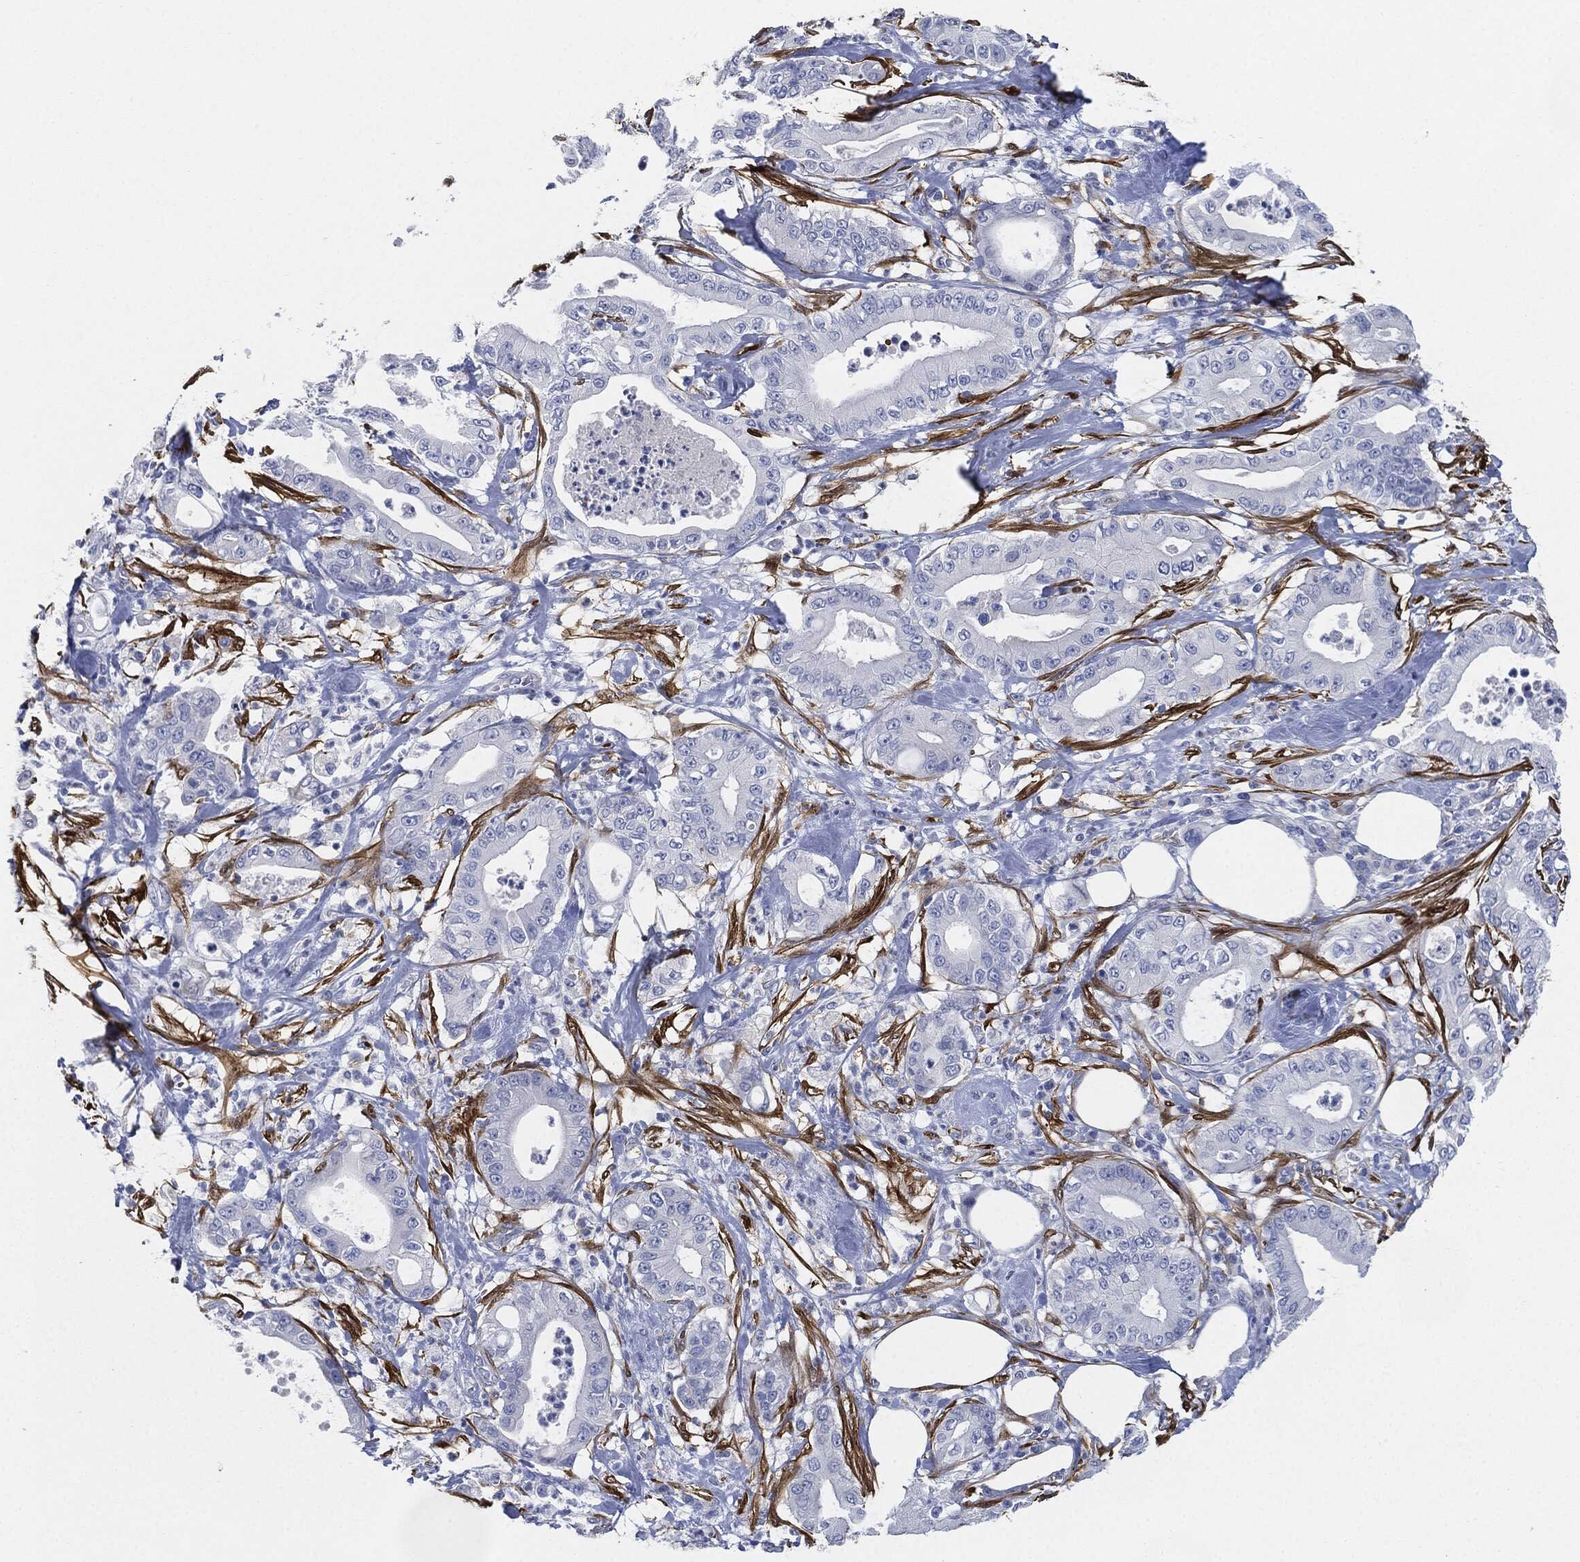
{"staining": {"intensity": "negative", "quantity": "none", "location": "none"}, "tissue": "pancreatic cancer", "cell_type": "Tumor cells", "image_type": "cancer", "snomed": [{"axis": "morphology", "description": "Adenocarcinoma, NOS"}, {"axis": "topography", "description": "Pancreas"}], "caption": "An IHC photomicrograph of pancreatic cancer is shown. There is no staining in tumor cells of pancreatic cancer.", "gene": "TAGLN", "patient": {"sex": "male", "age": 71}}